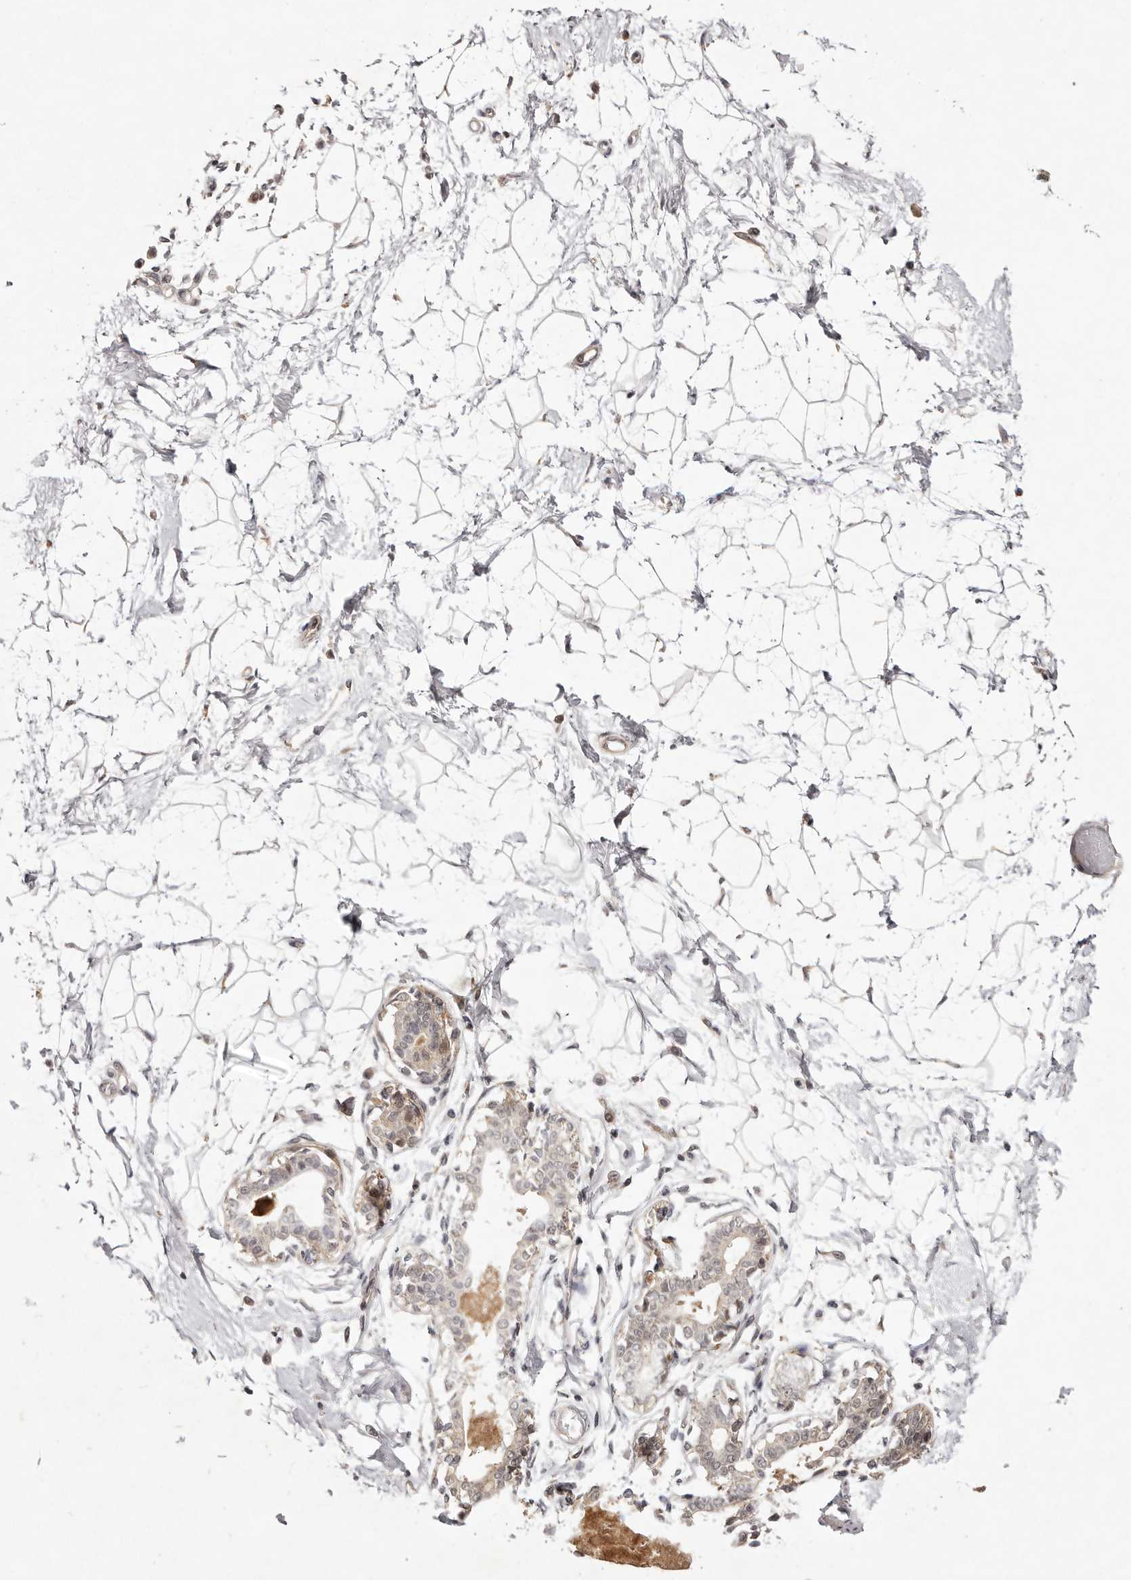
{"staining": {"intensity": "negative", "quantity": "none", "location": "none"}, "tissue": "breast", "cell_type": "Adipocytes", "image_type": "normal", "snomed": [{"axis": "morphology", "description": "Normal tissue, NOS"}, {"axis": "topography", "description": "Breast"}], "caption": "A photomicrograph of human breast is negative for staining in adipocytes.", "gene": "BUD31", "patient": {"sex": "female", "age": 45}}